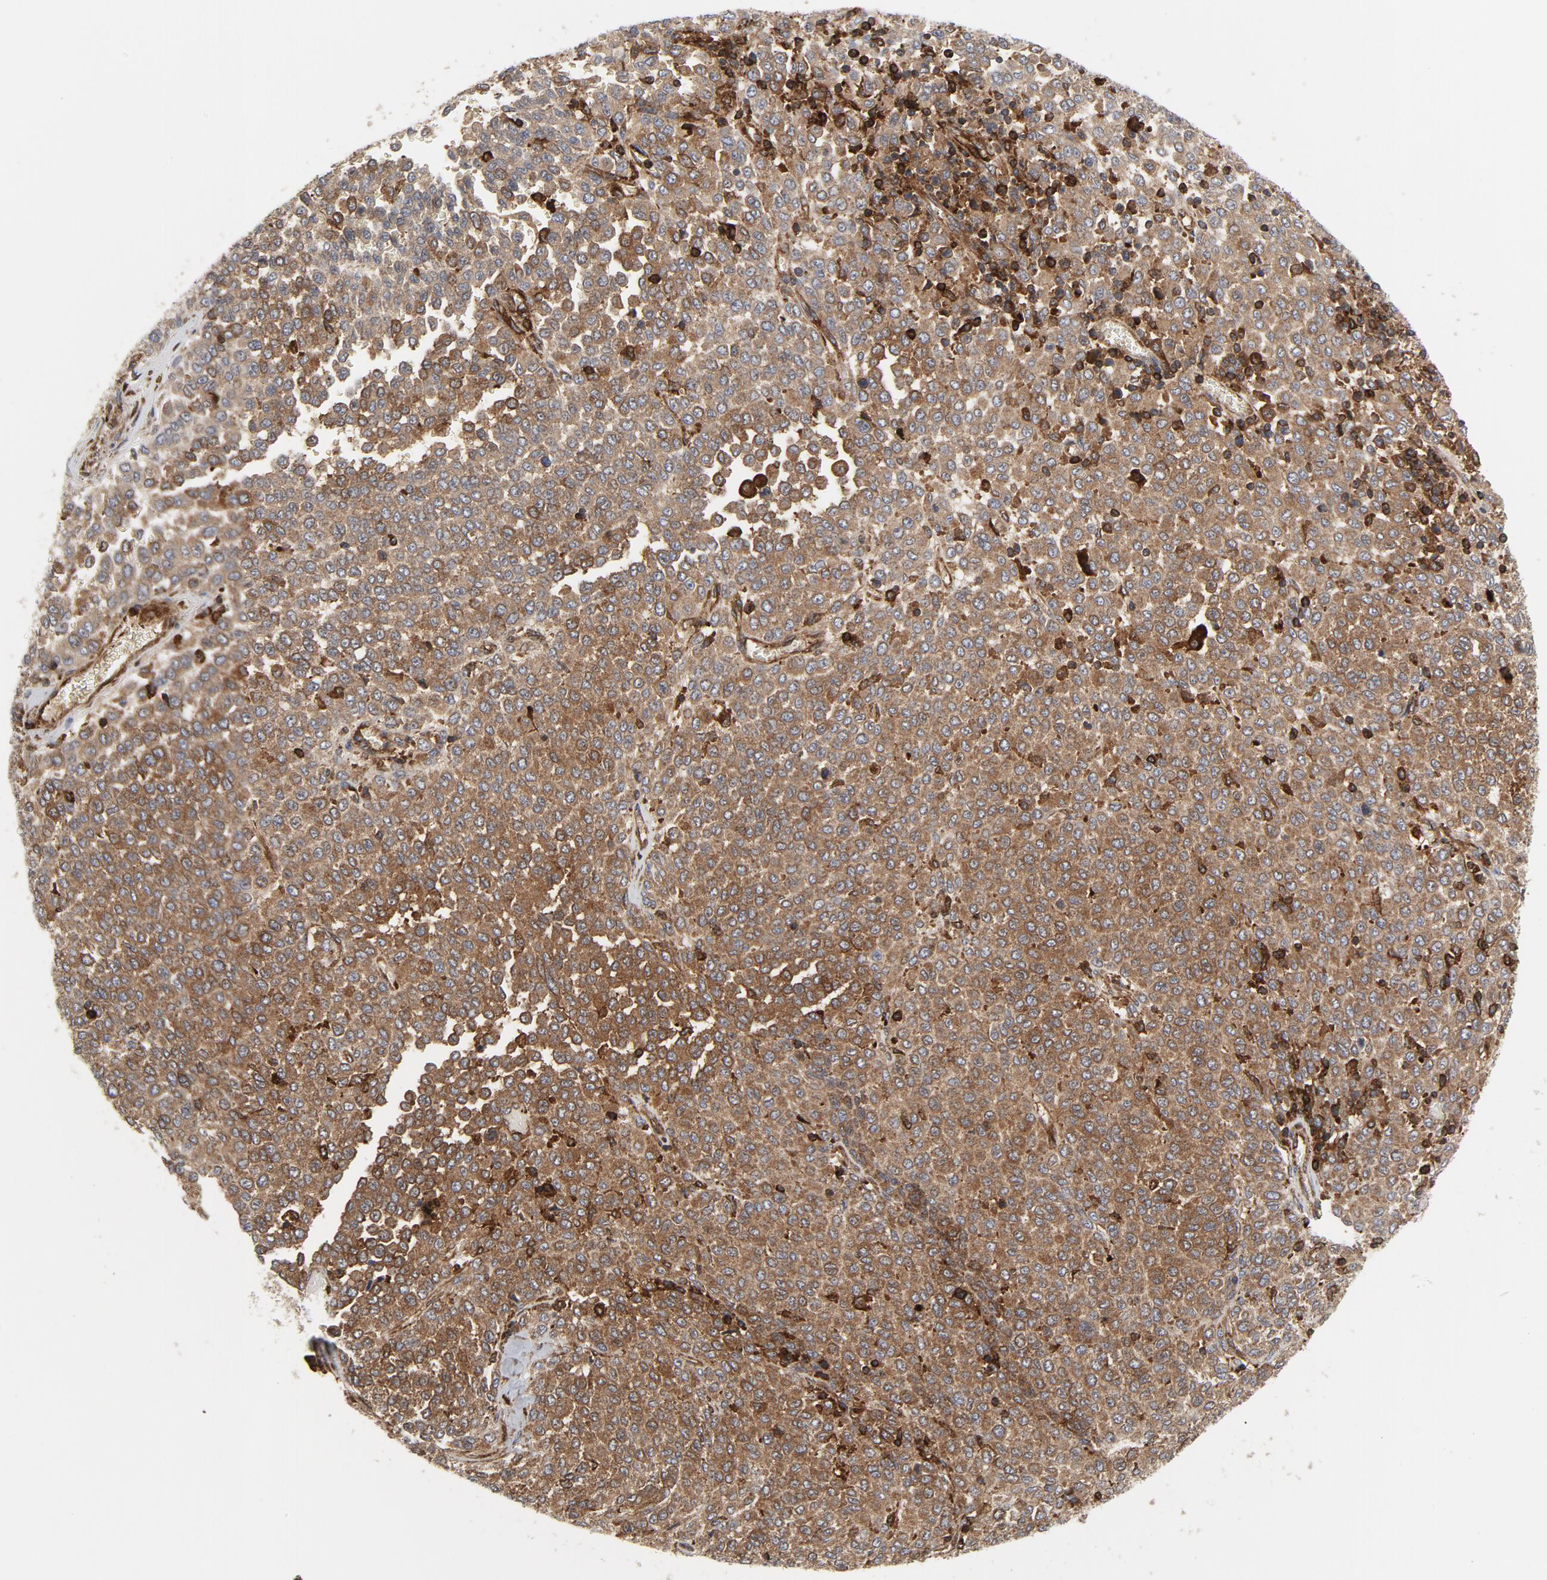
{"staining": {"intensity": "moderate", "quantity": ">75%", "location": "cytoplasmic/membranous"}, "tissue": "melanoma", "cell_type": "Tumor cells", "image_type": "cancer", "snomed": [{"axis": "morphology", "description": "Malignant melanoma, Metastatic site"}, {"axis": "topography", "description": "Pancreas"}], "caption": "Malignant melanoma (metastatic site) tissue demonstrates moderate cytoplasmic/membranous positivity in about >75% of tumor cells, visualized by immunohistochemistry.", "gene": "YES1", "patient": {"sex": "female", "age": 30}}